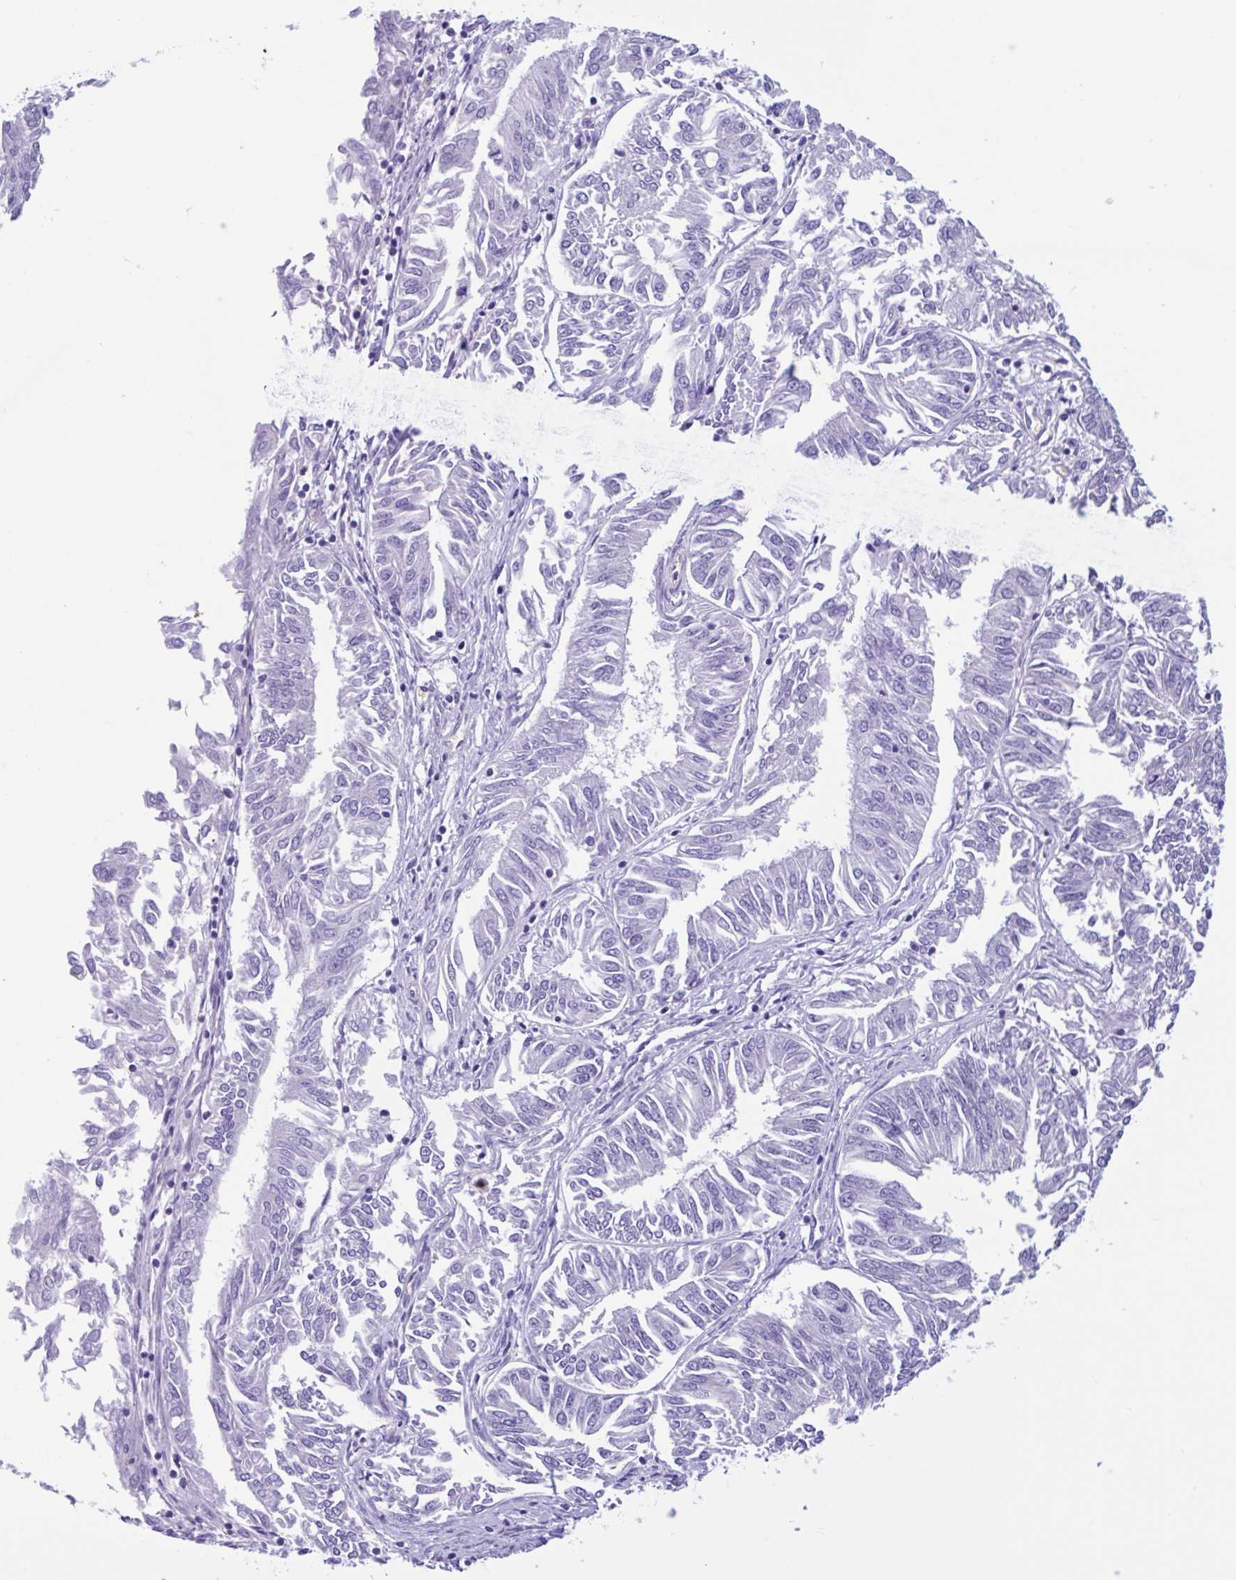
{"staining": {"intensity": "negative", "quantity": "none", "location": "none"}, "tissue": "endometrial cancer", "cell_type": "Tumor cells", "image_type": "cancer", "snomed": [{"axis": "morphology", "description": "Adenocarcinoma, NOS"}, {"axis": "topography", "description": "Endometrium"}], "caption": "DAB immunohistochemical staining of adenocarcinoma (endometrial) shows no significant staining in tumor cells.", "gene": "TMEM79", "patient": {"sex": "female", "age": 58}}